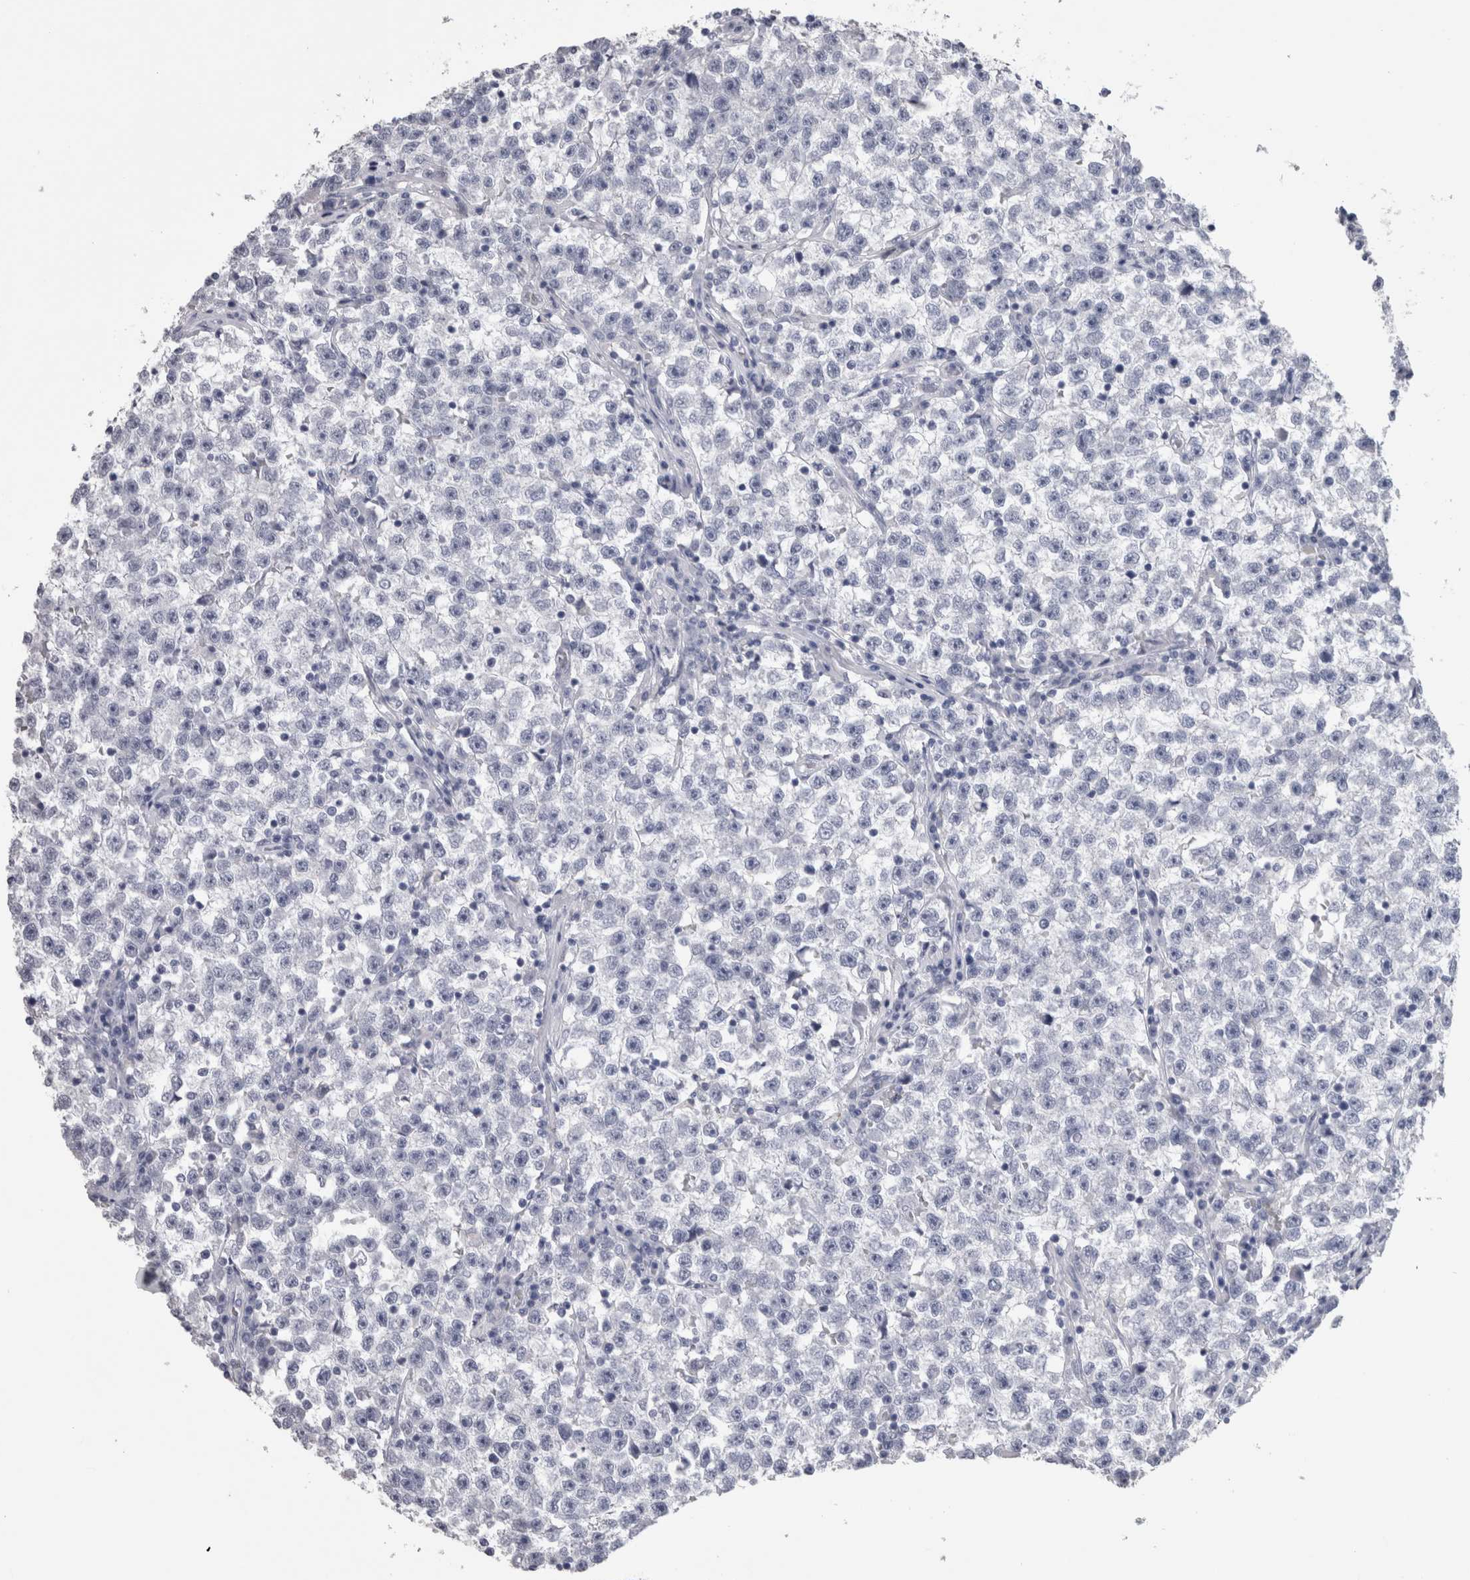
{"staining": {"intensity": "negative", "quantity": "none", "location": "none"}, "tissue": "testis cancer", "cell_type": "Tumor cells", "image_type": "cancer", "snomed": [{"axis": "morphology", "description": "Seminoma, NOS"}, {"axis": "topography", "description": "Testis"}], "caption": "The immunohistochemistry (IHC) histopathology image has no significant staining in tumor cells of testis seminoma tissue.", "gene": "CA8", "patient": {"sex": "male", "age": 22}}